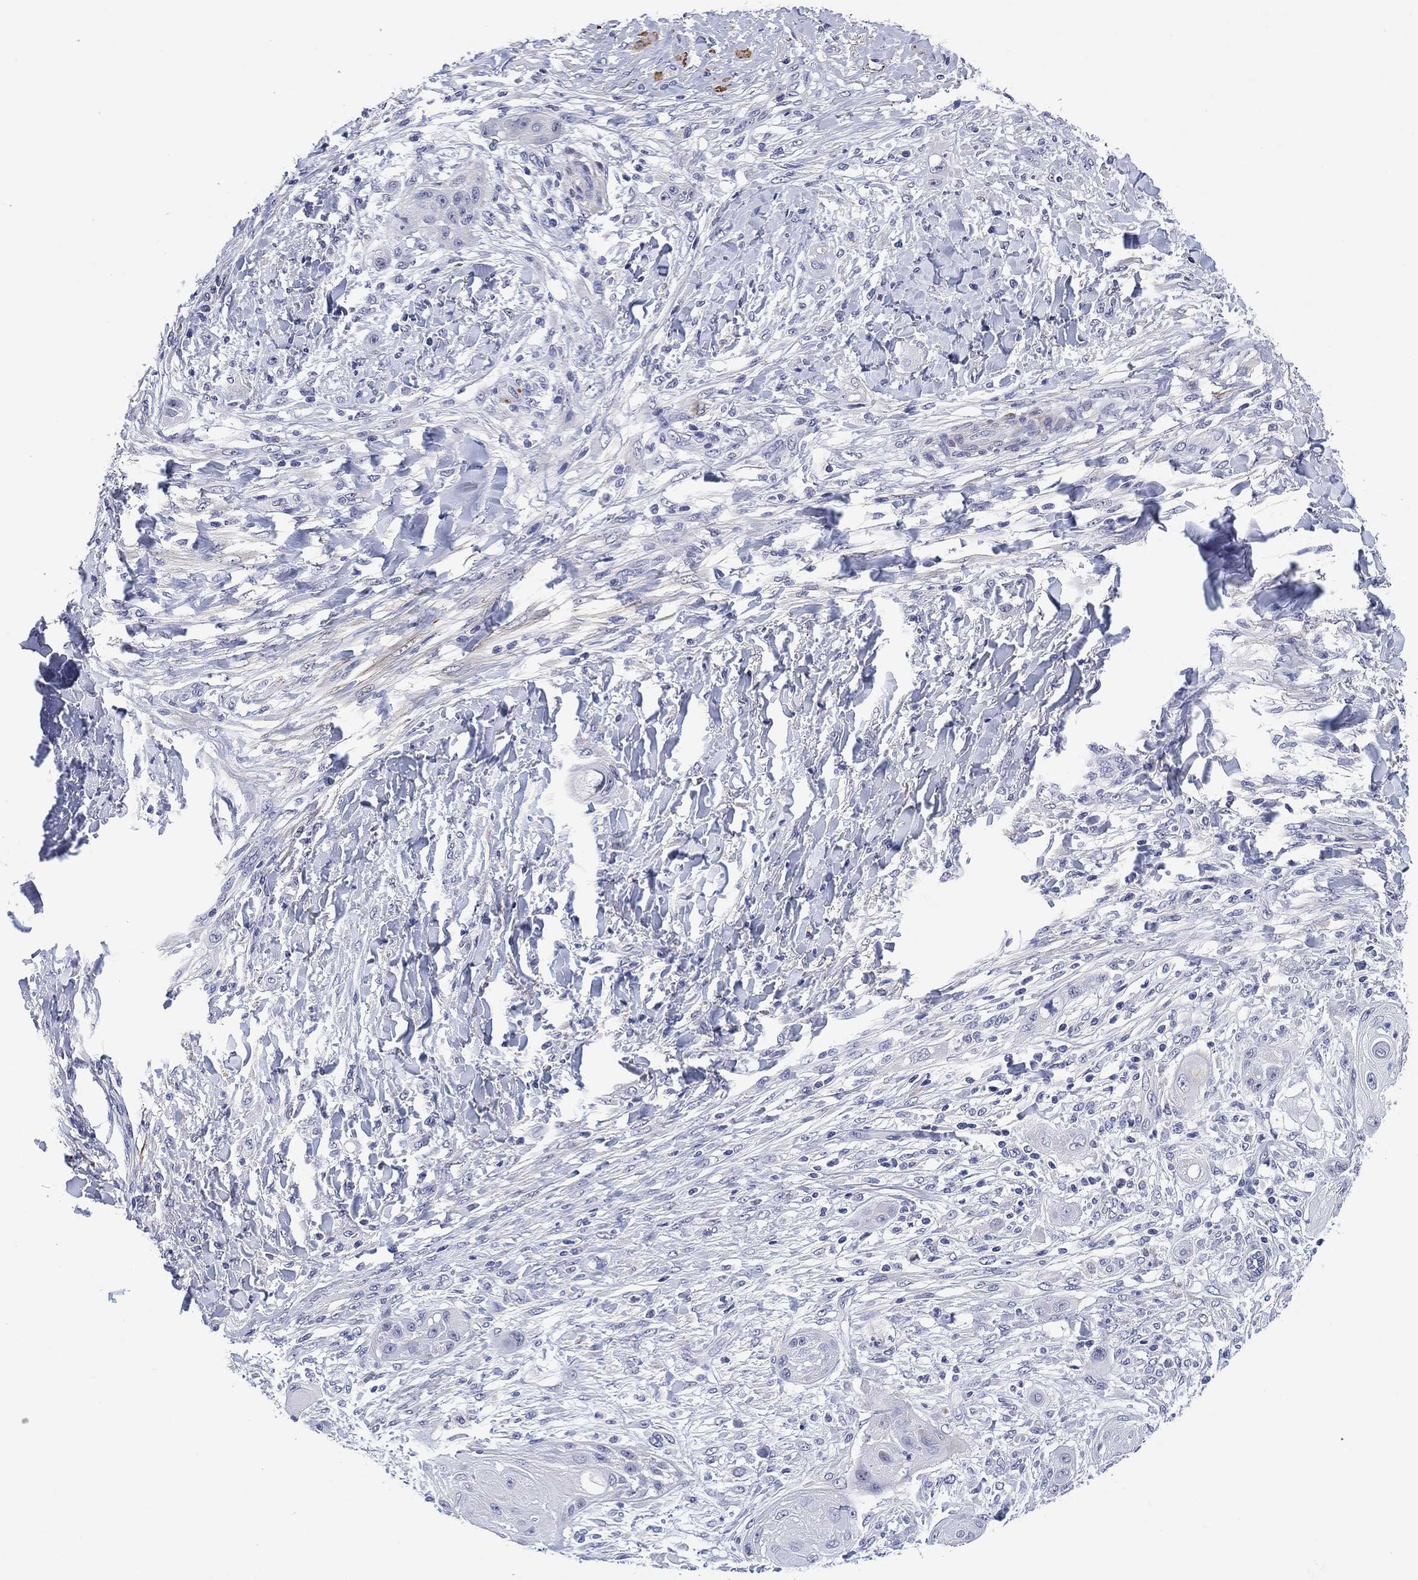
{"staining": {"intensity": "negative", "quantity": "none", "location": "none"}, "tissue": "skin cancer", "cell_type": "Tumor cells", "image_type": "cancer", "snomed": [{"axis": "morphology", "description": "Squamous cell carcinoma, NOS"}, {"axis": "topography", "description": "Skin"}], "caption": "IHC of squamous cell carcinoma (skin) exhibits no staining in tumor cells.", "gene": "CLIP3", "patient": {"sex": "male", "age": 62}}